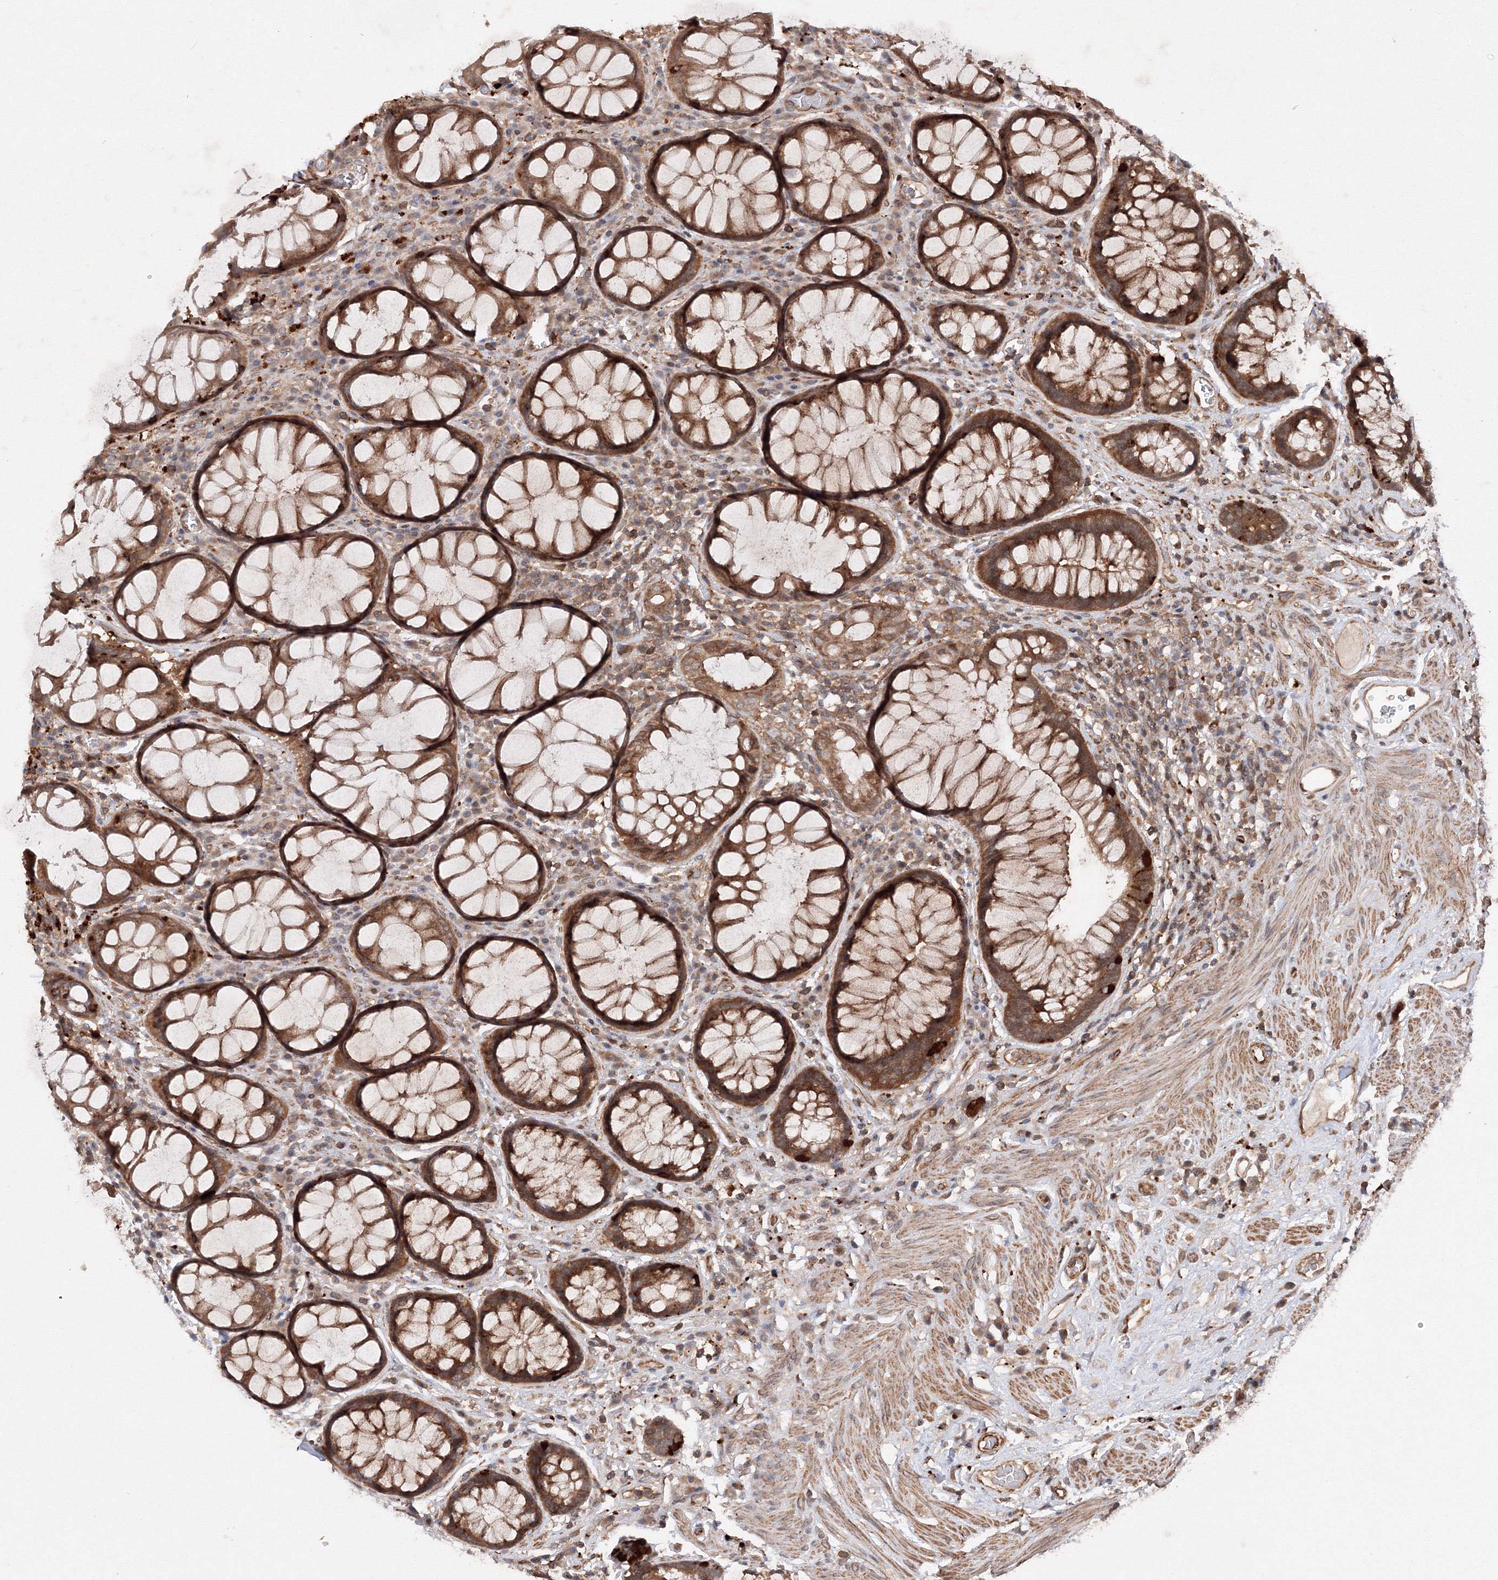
{"staining": {"intensity": "moderate", "quantity": ">75%", "location": "cytoplasmic/membranous"}, "tissue": "rectum", "cell_type": "Glandular cells", "image_type": "normal", "snomed": [{"axis": "morphology", "description": "Normal tissue, NOS"}, {"axis": "topography", "description": "Rectum"}], "caption": "Moderate cytoplasmic/membranous expression is appreciated in about >75% of glandular cells in normal rectum. The staining was performed using DAB, with brown indicating positive protein expression. Nuclei are stained blue with hematoxylin.", "gene": "DCTD", "patient": {"sex": "male", "age": 64}}